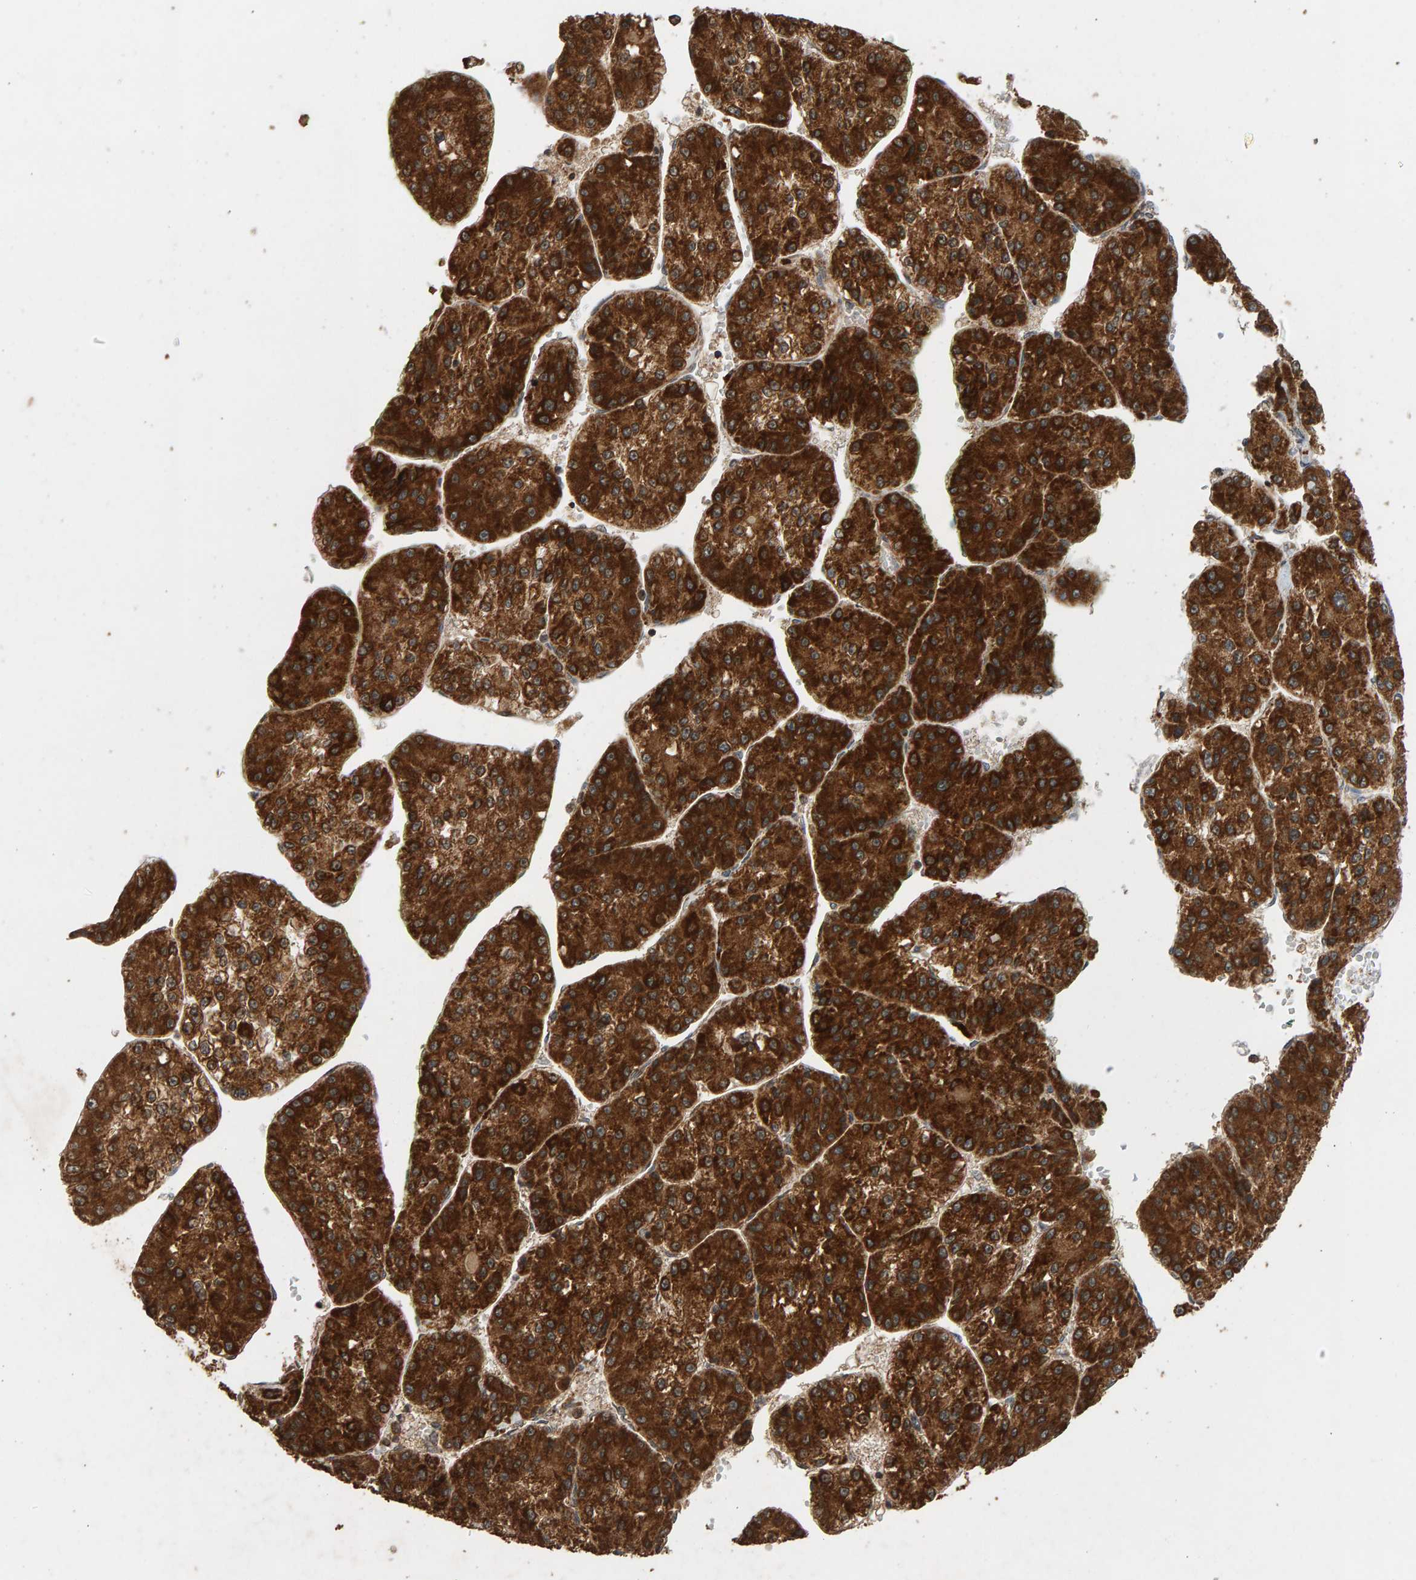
{"staining": {"intensity": "strong", "quantity": ">75%", "location": "cytoplasmic/membranous"}, "tissue": "liver cancer", "cell_type": "Tumor cells", "image_type": "cancer", "snomed": [{"axis": "morphology", "description": "Carcinoma, Hepatocellular, NOS"}, {"axis": "topography", "description": "Liver"}], "caption": "Immunohistochemical staining of liver hepatocellular carcinoma shows high levels of strong cytoplasmic/membranous protein expression in approximately >75% of tumor cells.", "gene": "GSTK1", "patient": {"sex": "female", "age": 73}}